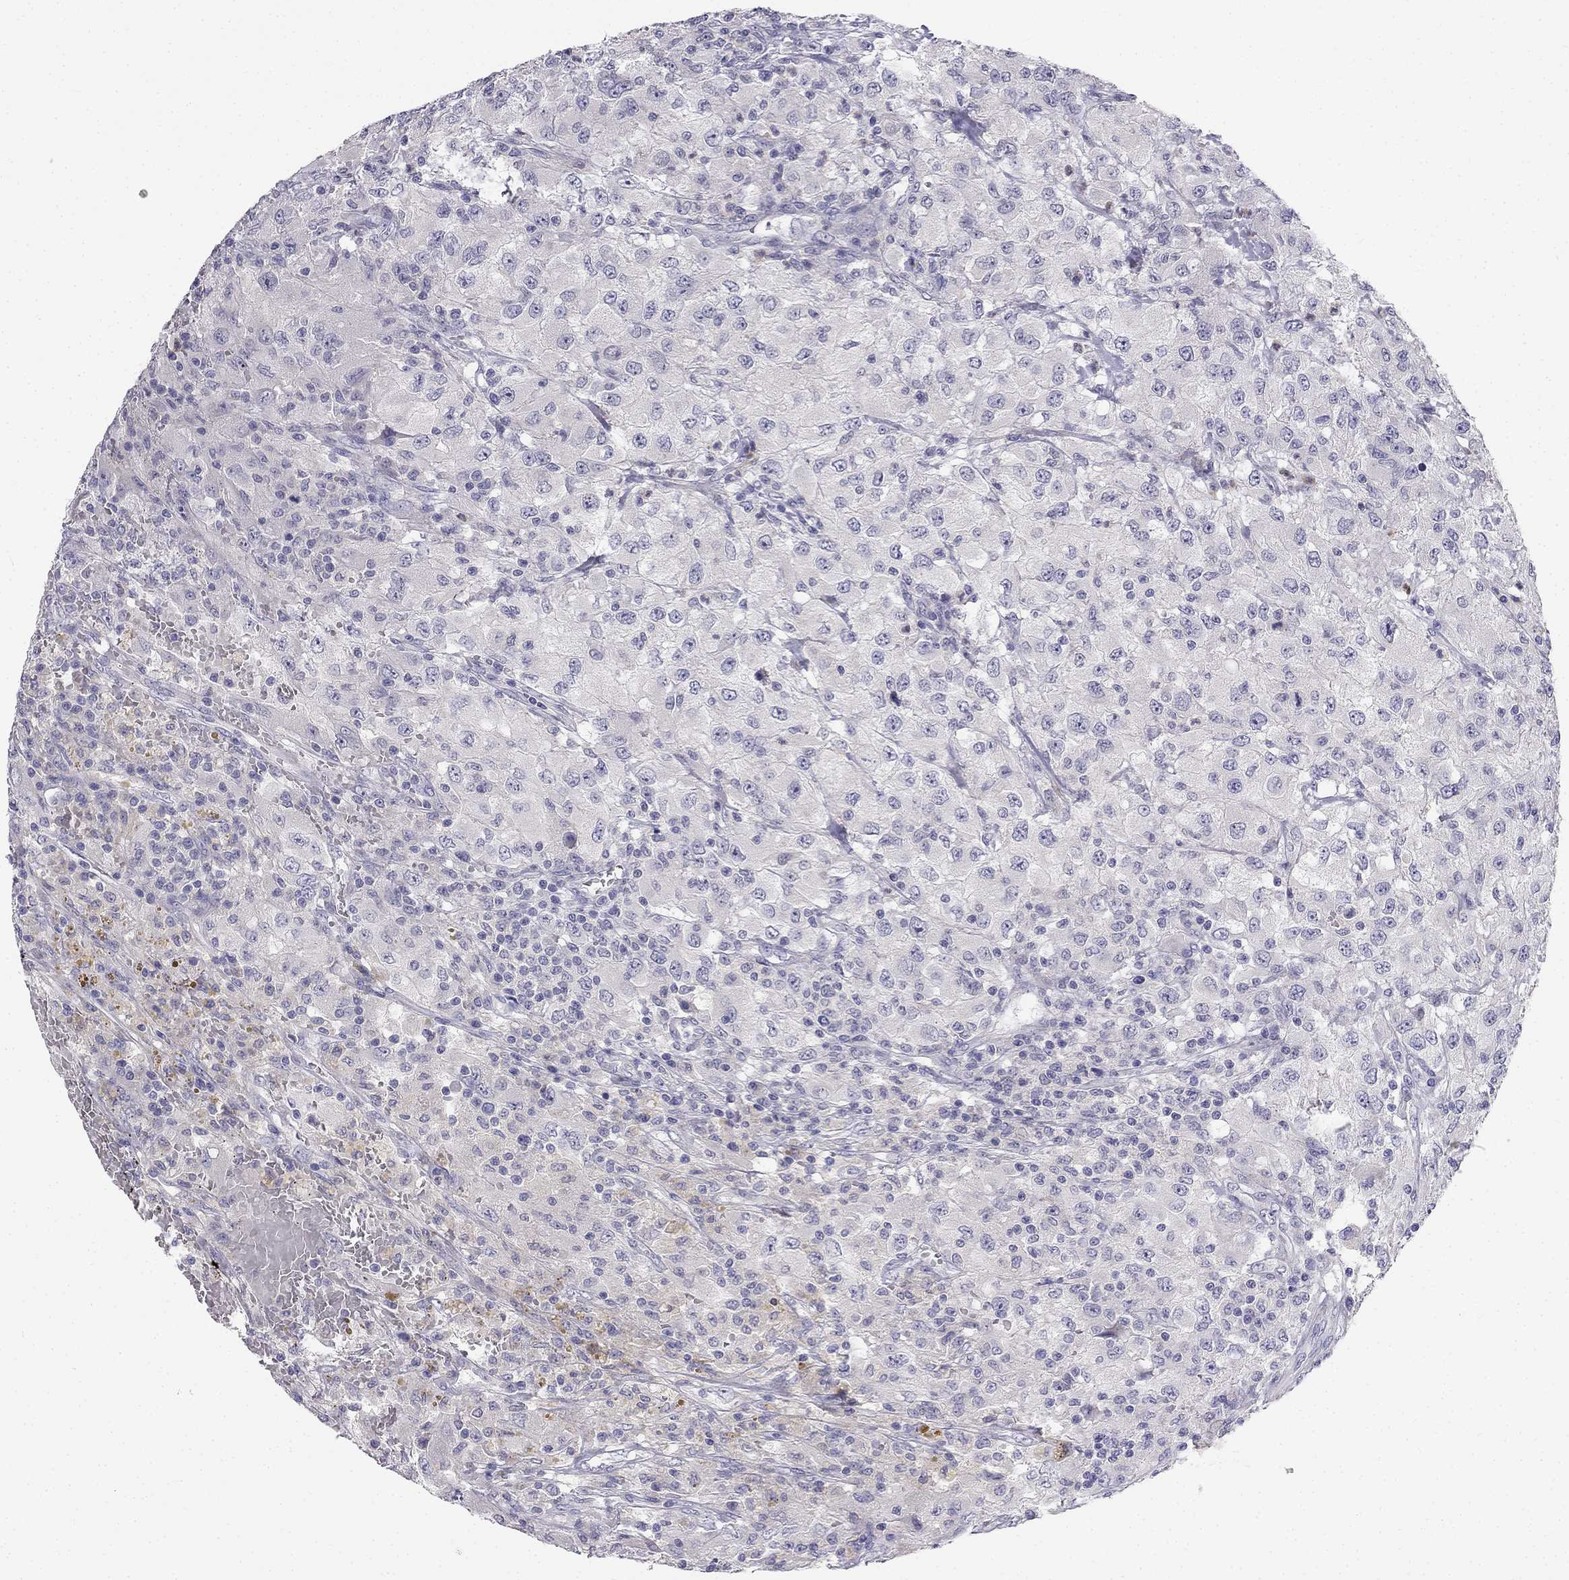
{"staining": {"intensity": "negative", "quantity": "none", "location": "none"}, "tissue": "renal cancer", "cell_type": "Tumor cells", "image_type": "cancer", "snomed": [{"axis": "morphology", "description": "Adenocarcinoma, NOS"}, {"axis": "topography", "description": "Kidney"}], "caption": "DAB (3,3'-diaminobenzidine) immunohistochemical staining of renal cancer demonstrates no significant positivity in tumor cells.", "gene": "C16orf89", "patient": {"sex": "female", "age": 67}}